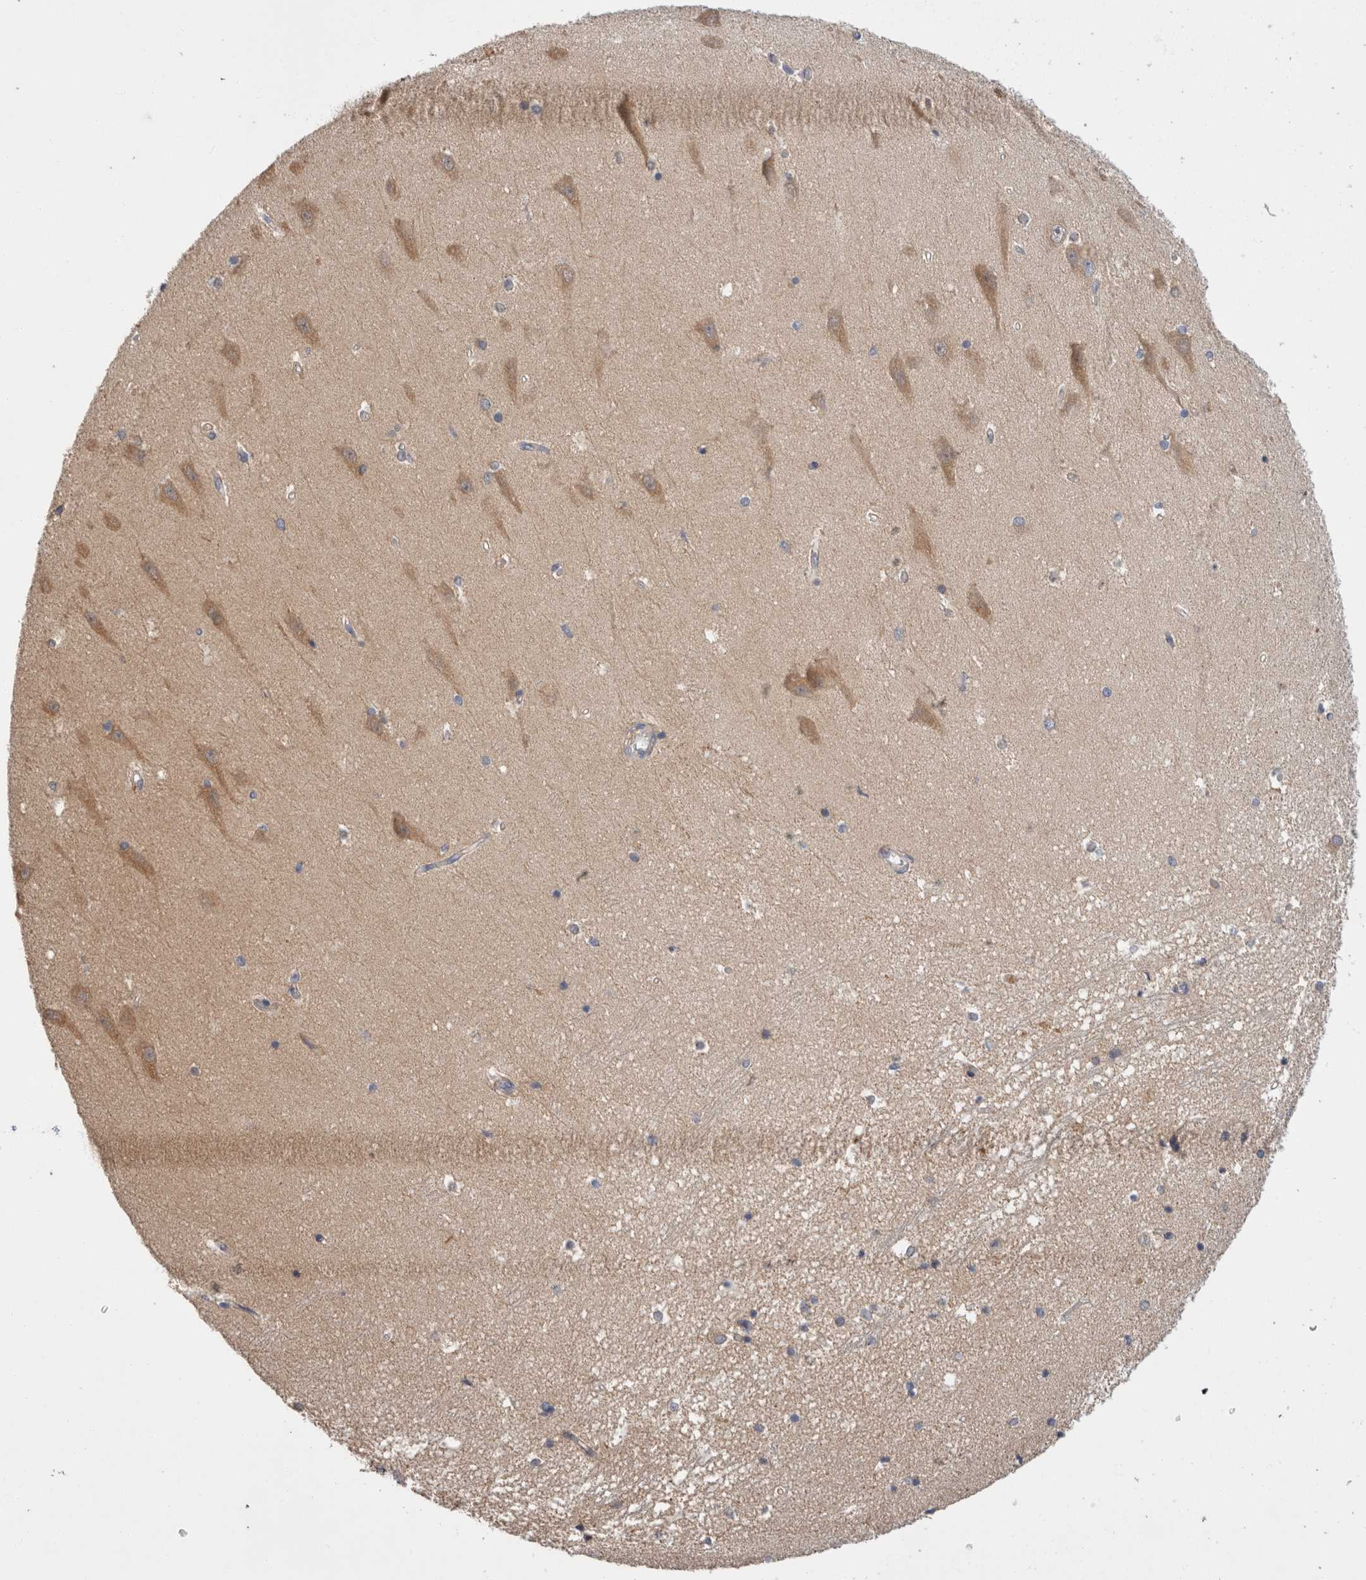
{"staining": {"intensity": "moderate", "quantity": "<25%", "location": "cytoplasmic/membranous"}, "tissue": "hippocampus", "cell_type": "Glial cells", "image_type": "normal", "snomed": [{"axis": "morphology", "description": "Normal tissue, NOS"}, {"axis": "topography", "description": "Hippocampus"}], "caption": "Immunohistochemical staining of benign hippocampus demonstrates low levels of moderate cytoplasmic/membranous expression in about <25% of glial cells. The staining was performed using DAB, with brown indicating positive protein expression. Nuclei are stained blue with hematoxylin.", "gene": "IARS2", "patient": {"sex": "male", "age": 45}}